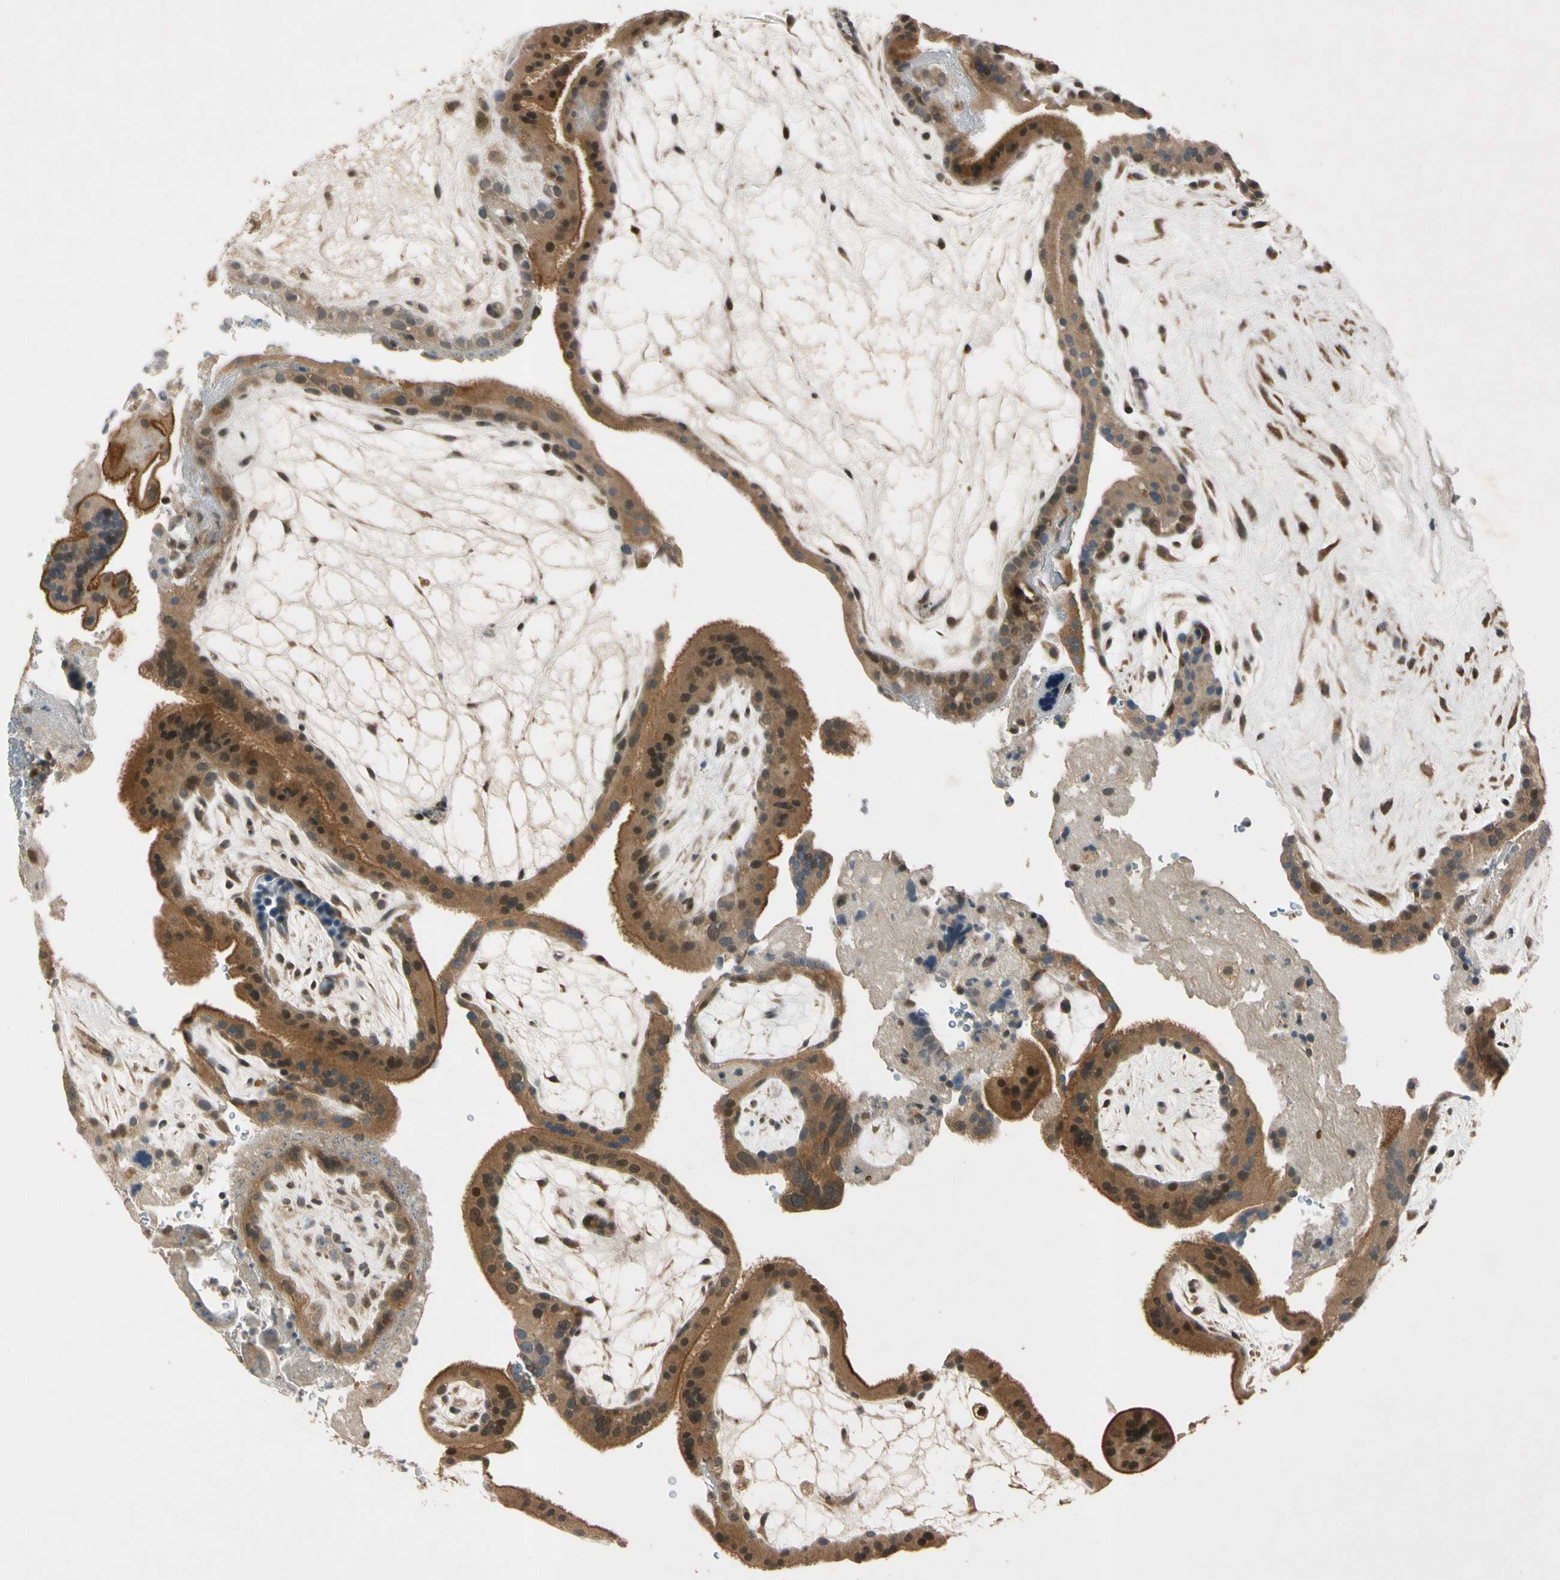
{"staining": {"intensity": "strong", "quantity": ">75%", "location": "cytoplasmic/membranous"}, "tissue": "placenta", "cell_type": "Trophoblastic cells", "image_type": "normal", "snomed": [{"axis": "morphology", "description": "Normal tissue, NOS"}, {"axis": "topography", "description": "Placenta"}], "caption": "DAB (3,3'-diaminobenzidine) immunohistochemical staining of normal placenta reveals strong cytoplasmic/membranous protein positivity in about >75% of trophoblastic cells.", "gene": "RPS6KB2", "patient": {"sex": "female", "age": 19}}